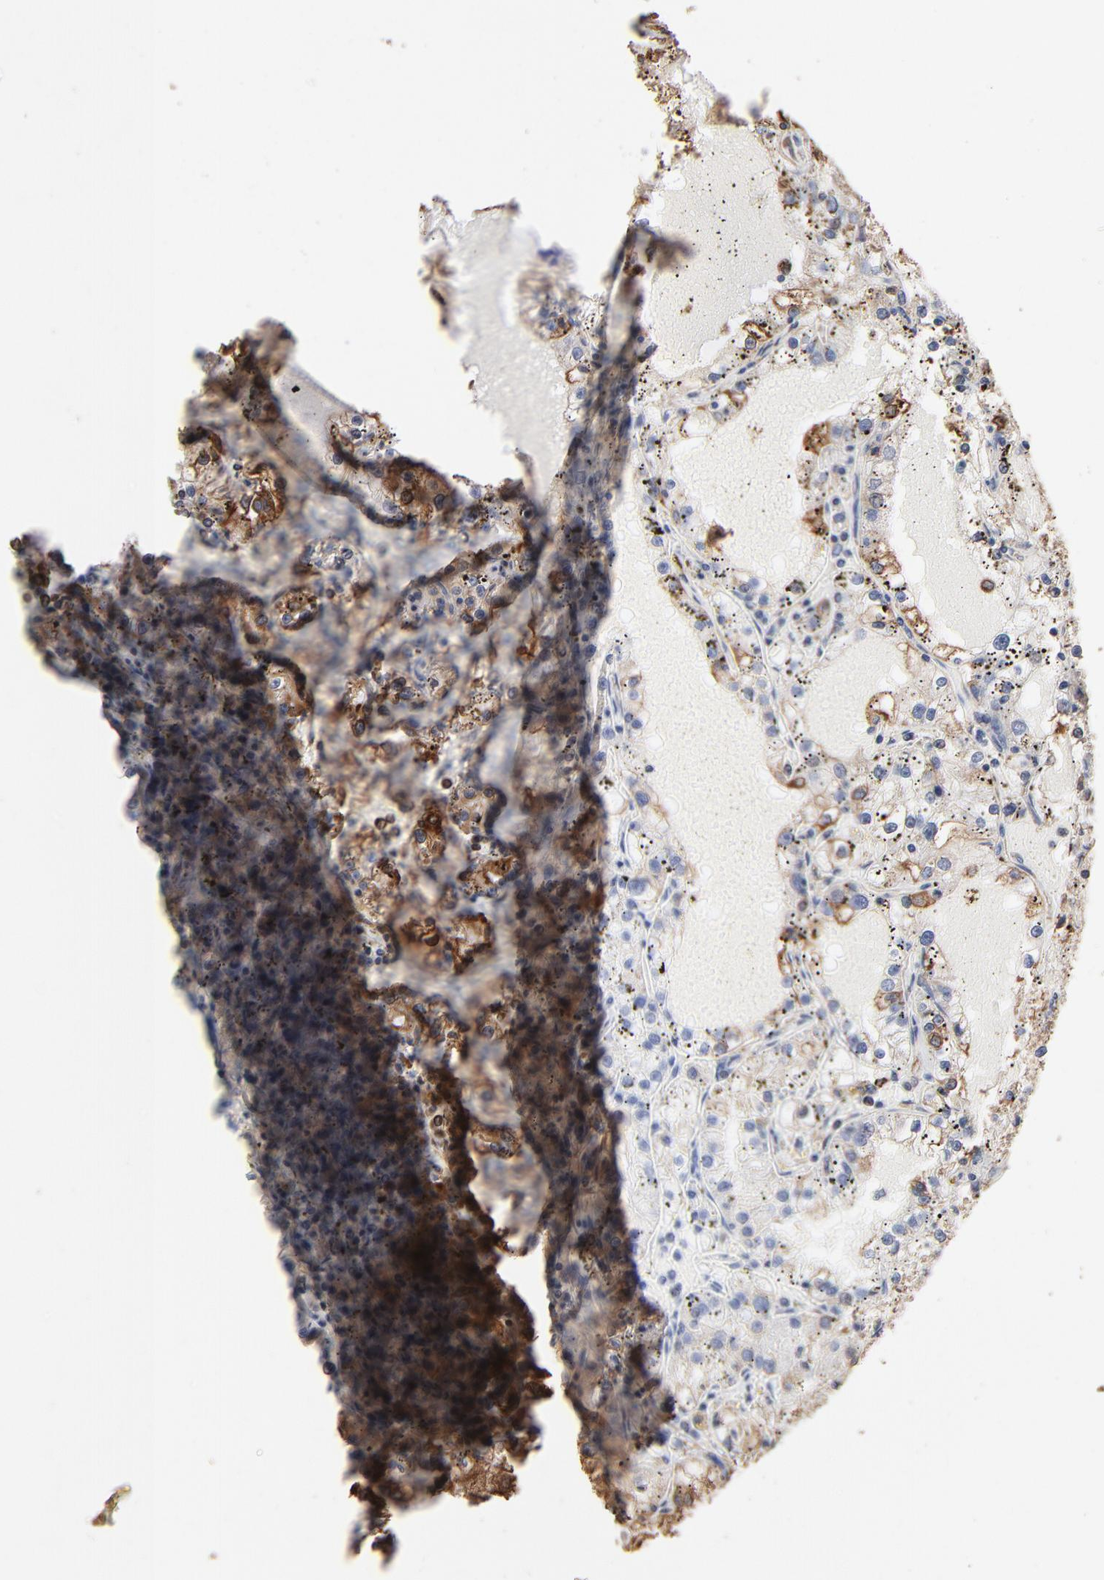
{"staining": {"intensity": "moderate", "quantity": ">75%", "location": "cytoplasmic/membranous"}, "tissue": "renal cancer", "cell_type": "Tumor cells", "image_type": "cancer", "snomed": [{"axis": "morphology", "description": "Adenocarcinoma, NOS"}, {"axis": "topography", "description": "Kidney"}], "caption": "DAB (3,3'-diaminobenzidine) immunohistochemical staining of renal cancer shows moderate cytoplasmic/membranous protein positivity in approximately >75% of tumor cells. (Stains: DAB (3,3'-diaminobenzidine) in brown, nuclei in blue, Microscopy: brightfield microscopy at high magnification).", "gene": "PDIA3", "patient": {"sex": "male", "age": 56}}